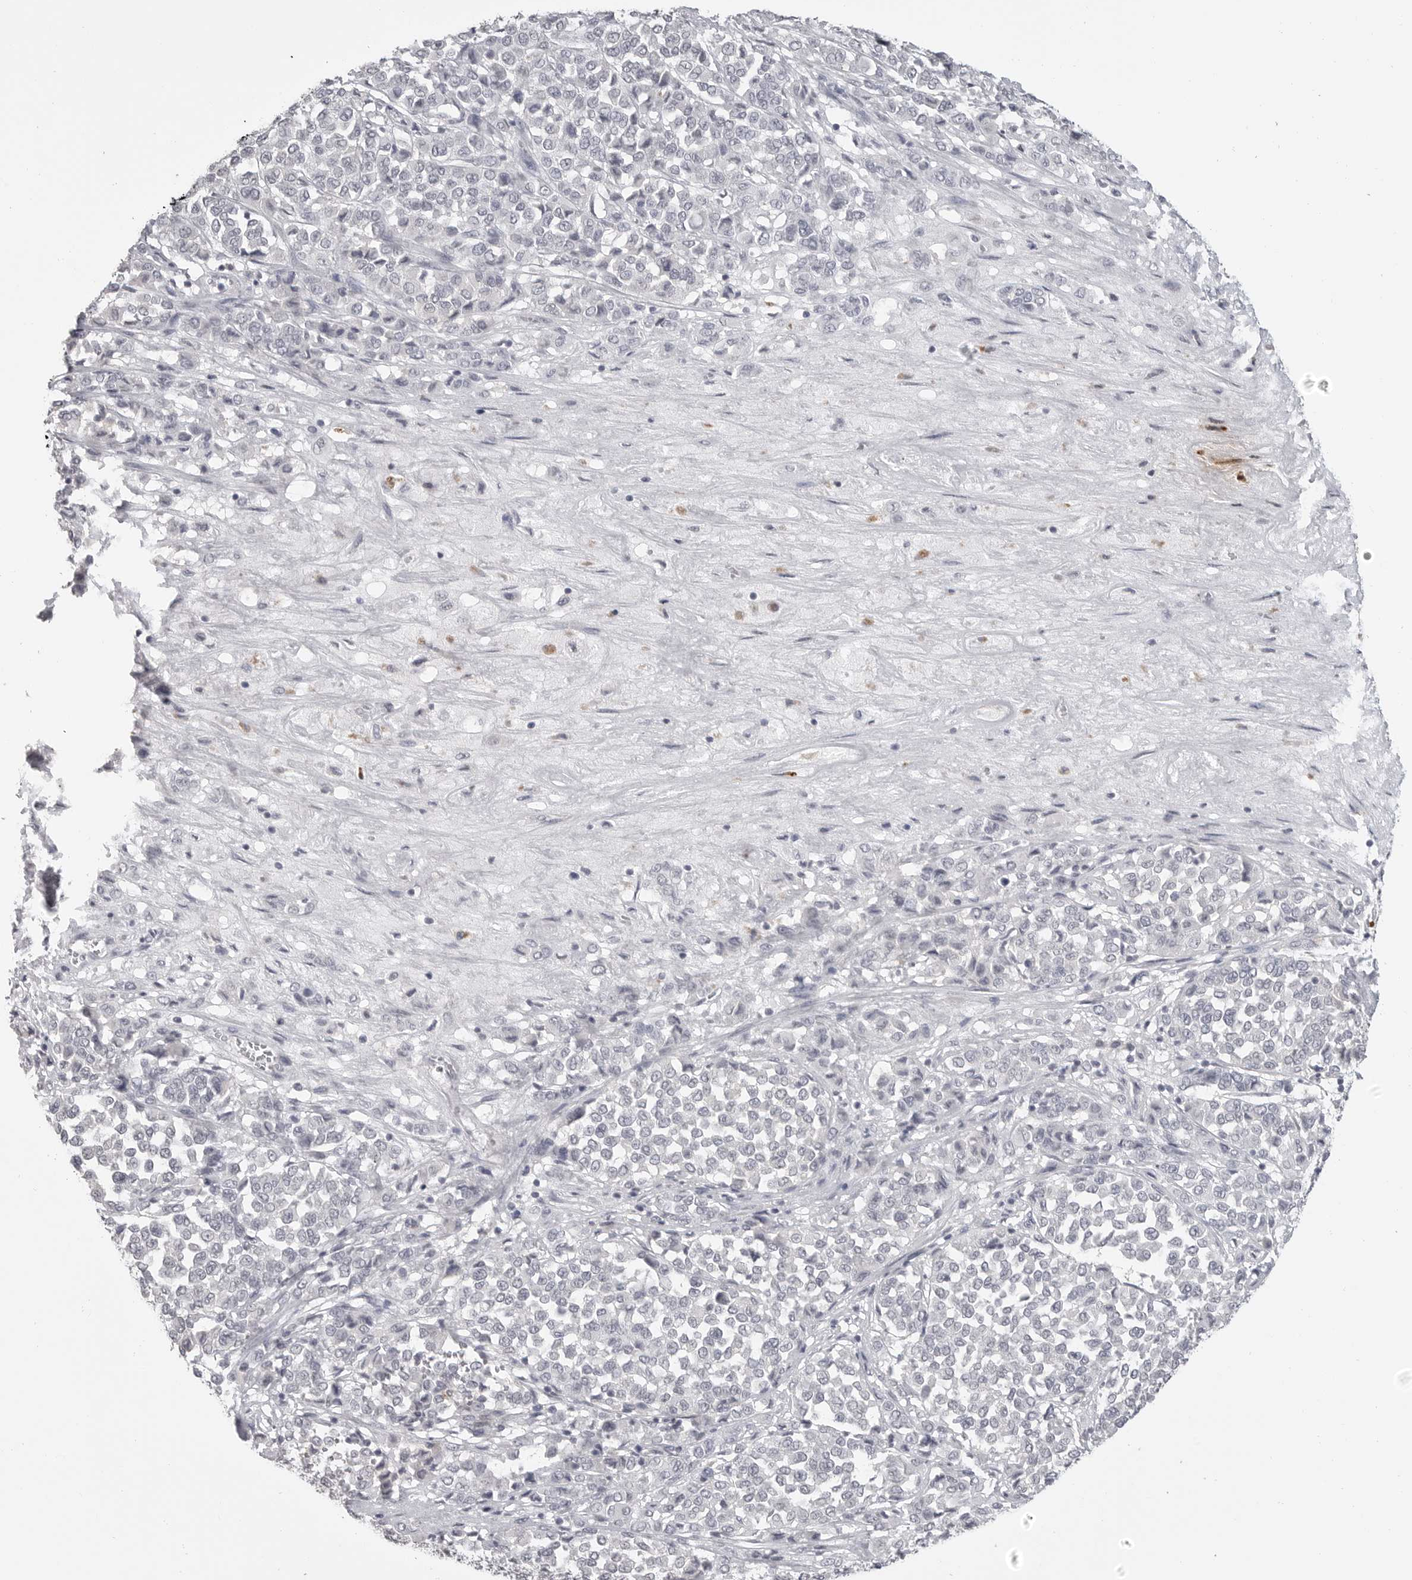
{"staining": {"intensity": "negative", "quantity": "none", "location": "none"}, "tissue": "melanoma", "cell_type": "Tumor cells", "image_type": "cancer", "snomed": [{"axis": "morphology", "description": "Malignant melanoma, Metastatic site"}, {"axis": "topography", "description": "Pancreas"}], "caption": "This is a photomicrograph of immunohistochemistry (IHC) staining of melanoma, which shows no expression in tumor cells.", "gene": "PRSS1", "patient": {"sex": "female", "age": 30}}